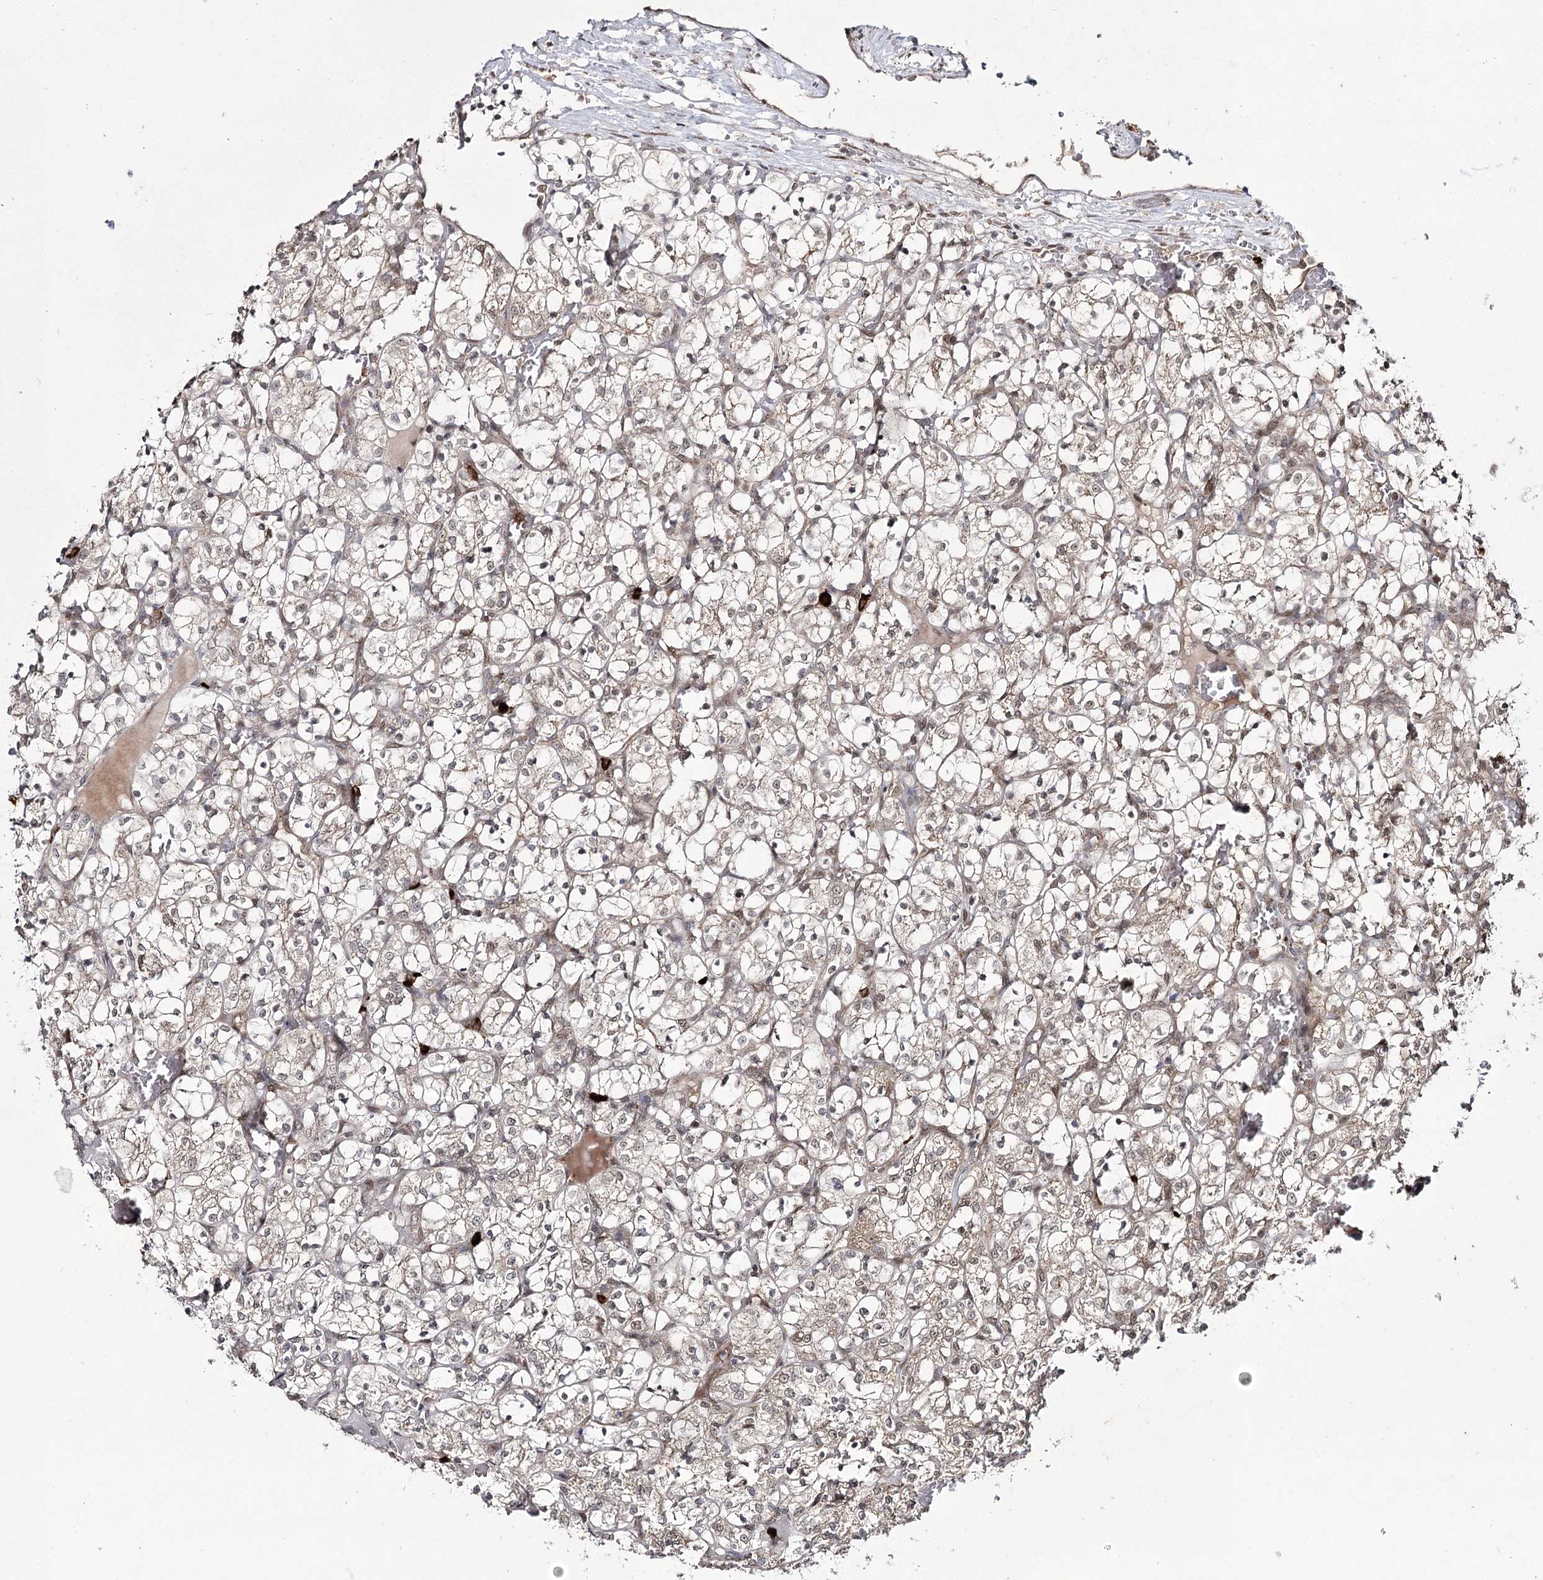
{"staining": {"intensity": "weak", "quantity": "<25%", "location": "cytoplasmic/membranous"}, "tissue": "renal cancer", "cell_type": "Tumor cells", "image_type": "cancer", "snomed": [{"axis": "morphology", "description": "Adenocarcinoma, NOS"}, {"axis": "topography", "description": "Kidney"}], "caption": "The micrograph exhibits no significant staining in tumor cells of renal cancer.", "gene": "TRNT1", "patient": {"sex": "female", "age": 69}}